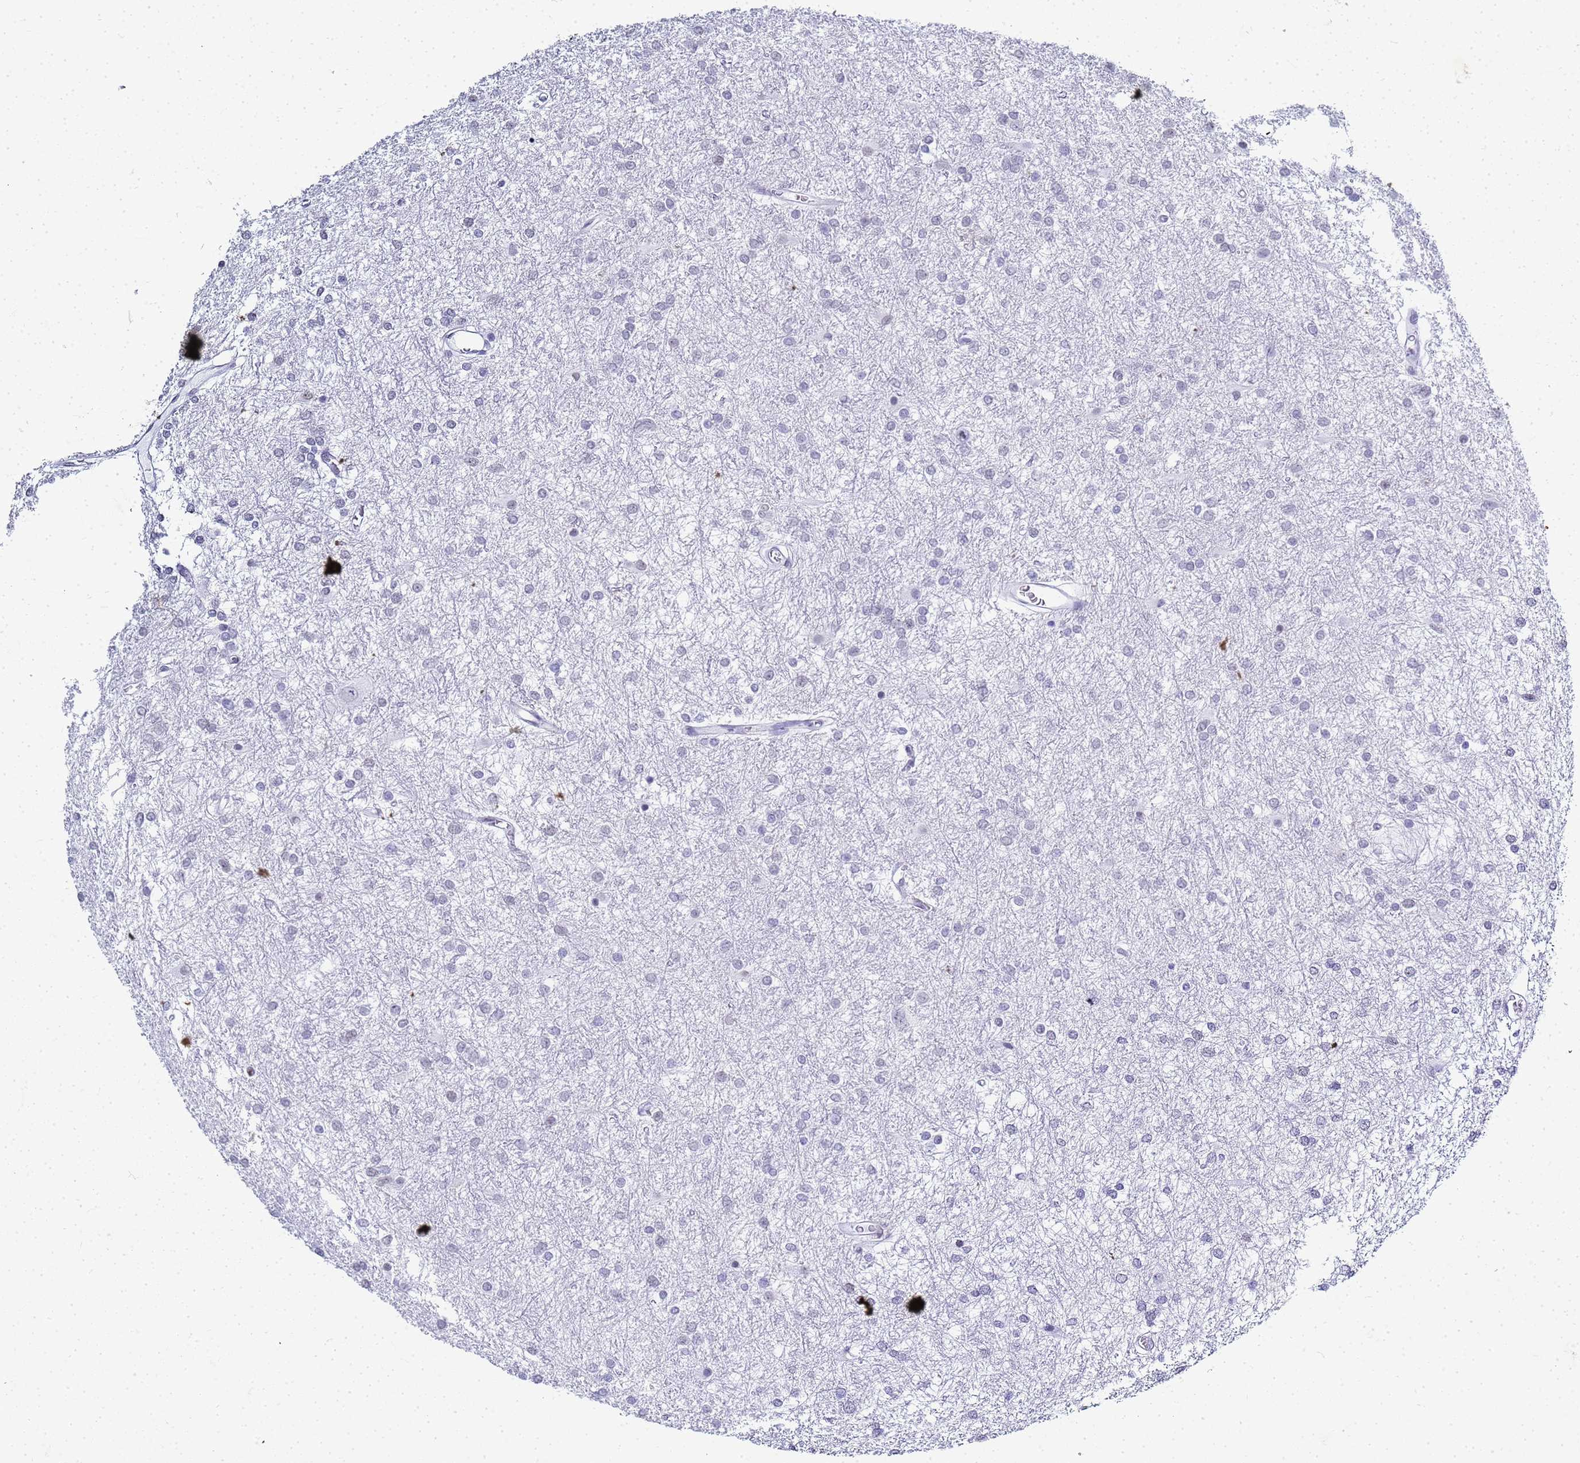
{"staining": {"intensity": "negative", "quantity": "none", "location": "none"}, "tissue": "glioma", "cell_type": "Tumor cells", "image_type": "cancer", "snomed": [{"axis": "morphology", "description": "Glioma, malignant, High grade"}, {"axis": "topography", "description": "Brain"}], "caption": "The micrograph demonstrates no significant positivity in tumor cells of malignant high-grade glioma.", "gene": "SLC7A9", "patient": {"sex": "female", "age": 50}}